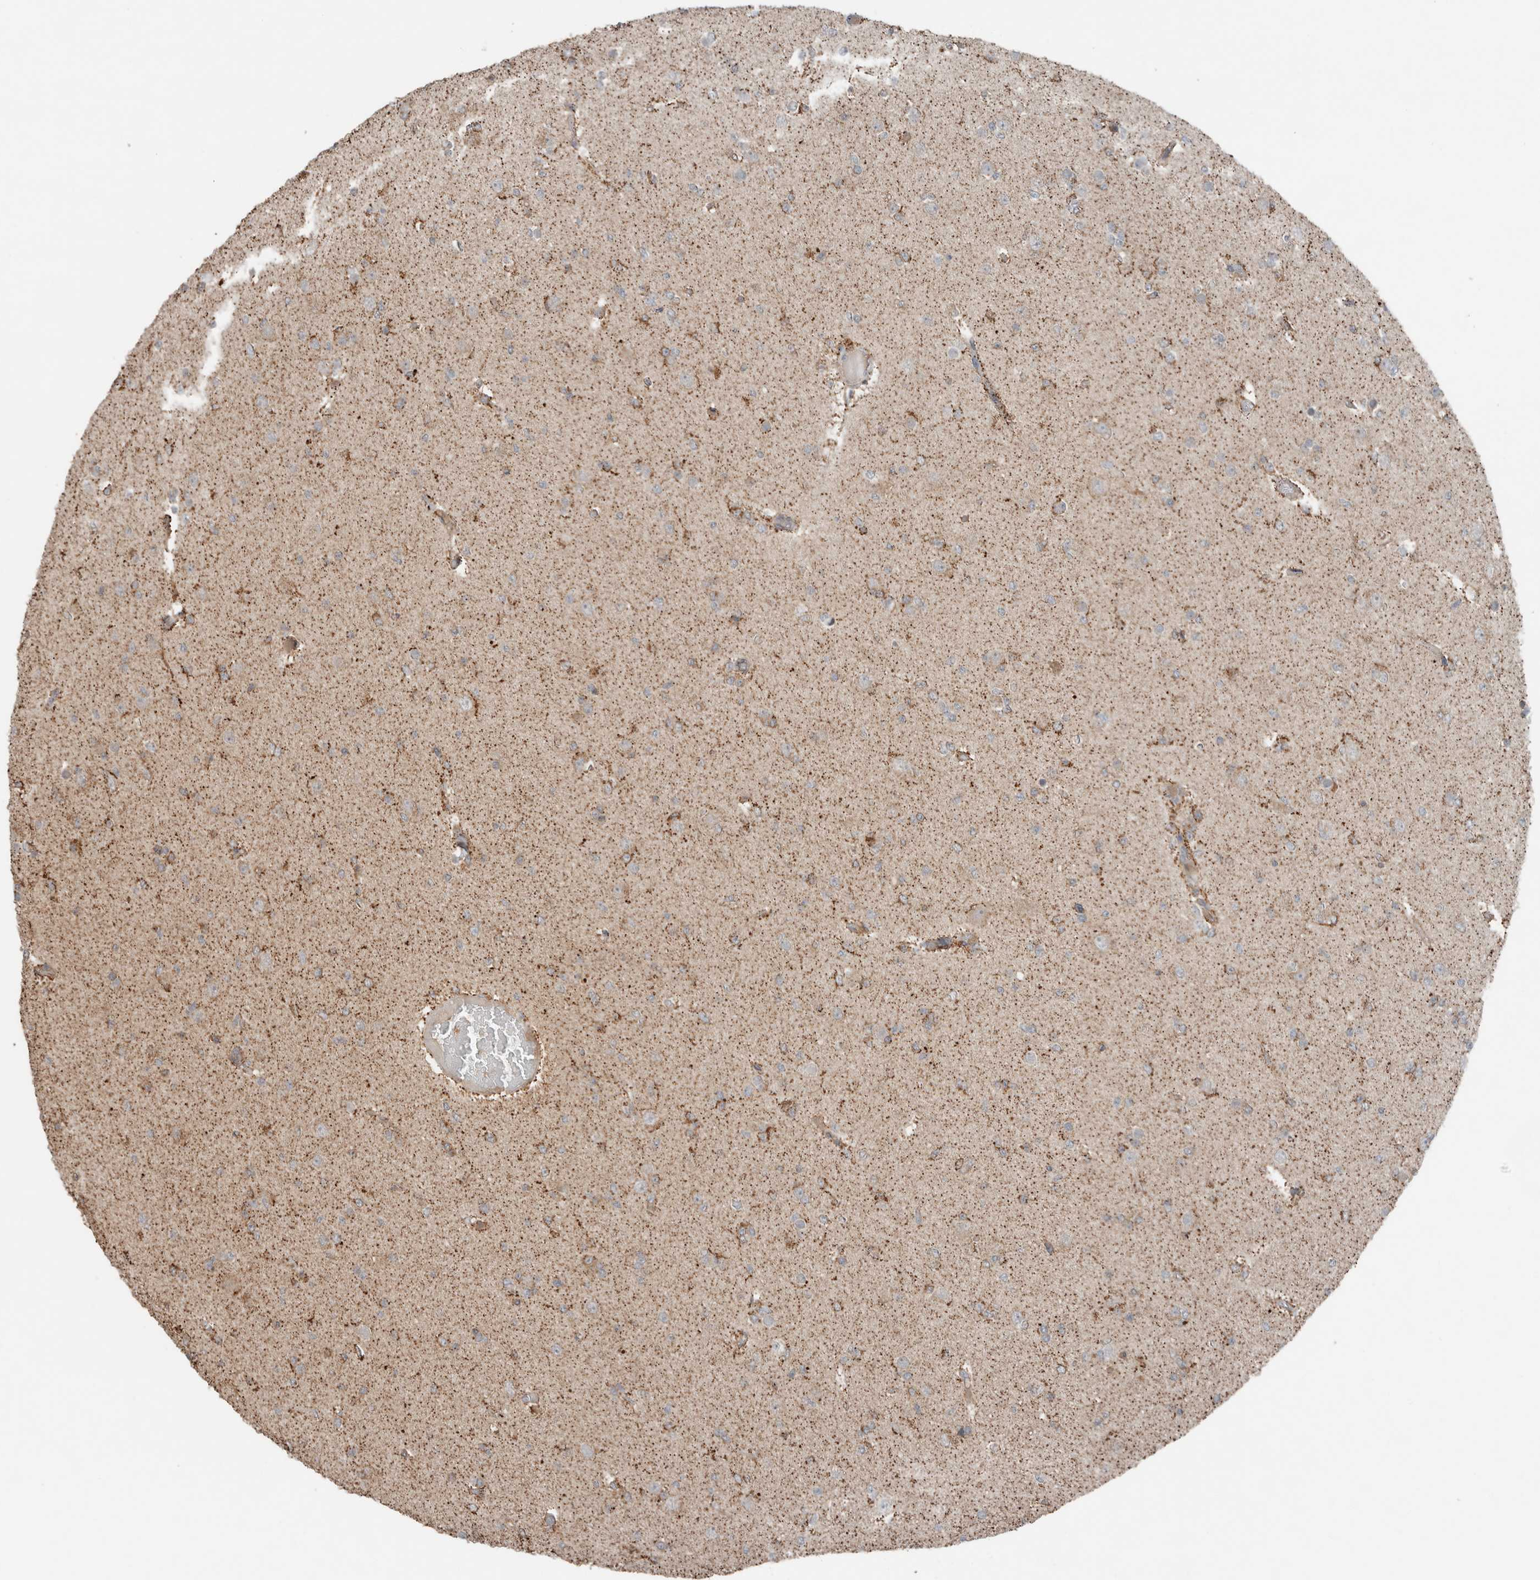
{"staining": {"intensity": "moderate", "quantity": "<25%", "location": "cytoplasmic/membranous"}, "tissue": "glioma", "cell_type": "Tumor cells", "image_type": "cancer", "snomed": [{"axis": "morphology", "description": "Glioma, malignant, Low grade"}, {"axis": "topography", "description": "Brain"}], "caption": "Malignant low-grade glioma stained with a protein marker reveals moderate staining in tumor cells.", "gene": "KLK14", "patient": {"sex": "female", "age": 22}}